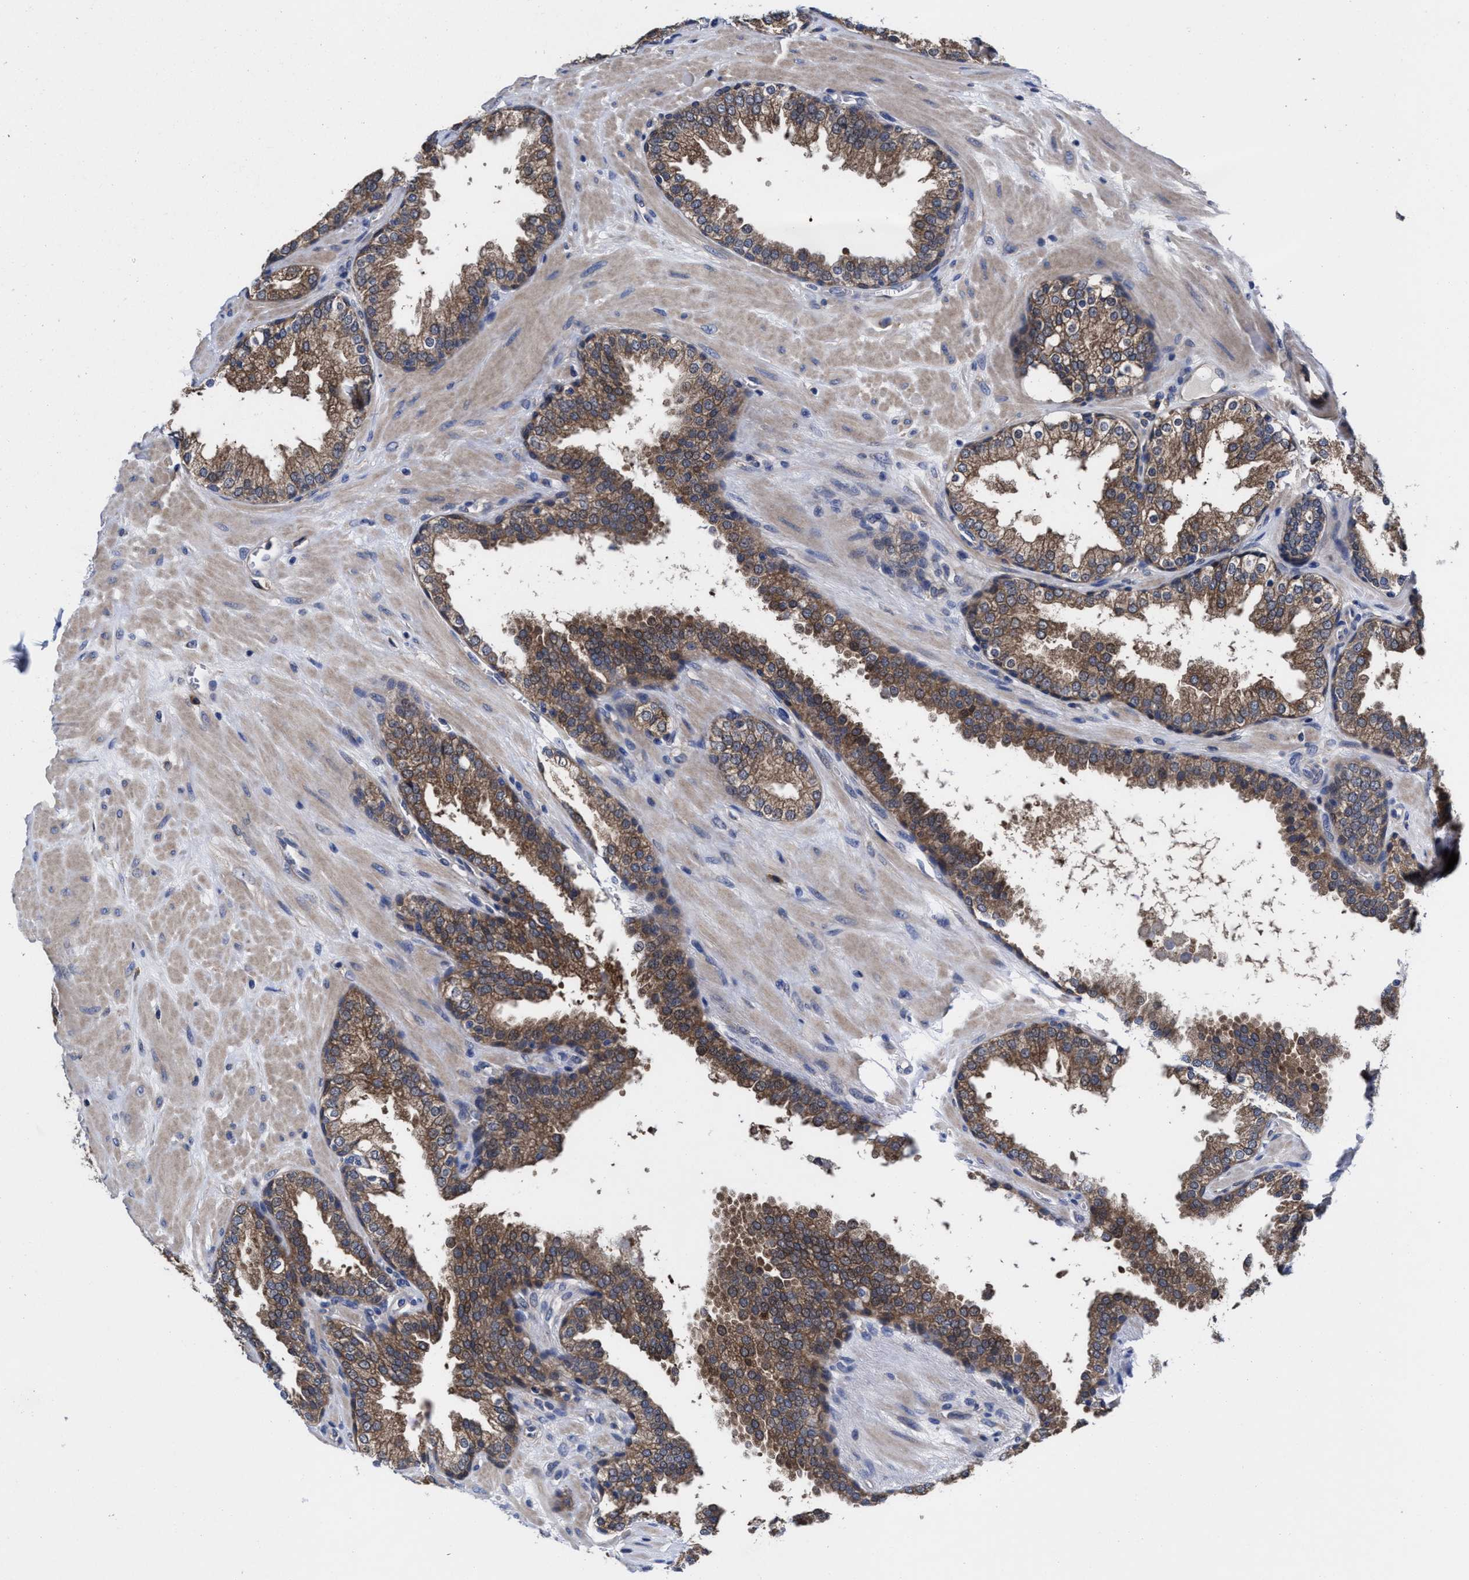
{"staining": {"intensity": "moderate", "quantity": ">75%", "location": "cytoplasmic/membranous"}, "tissue": "prostate", "cell_type": "Glandular cells", "image_type": "normal", "snomed": [{"axis": "morphology", "description": "Normal tissue, NOS"}, {"axis": "topography", "description": "Prostate"}], "caption": "Brown immunohistochemical staining in benign human prostate displays moderate cytoplasmic/membranous expression in approximately >75% of glandular cells. Immunohistochemistry (ihc) stains the protein of interest in brown and the nuclei are stained blue.", "gene": "TXNDC17", "patient": {"sex": "male", "age": 51}}